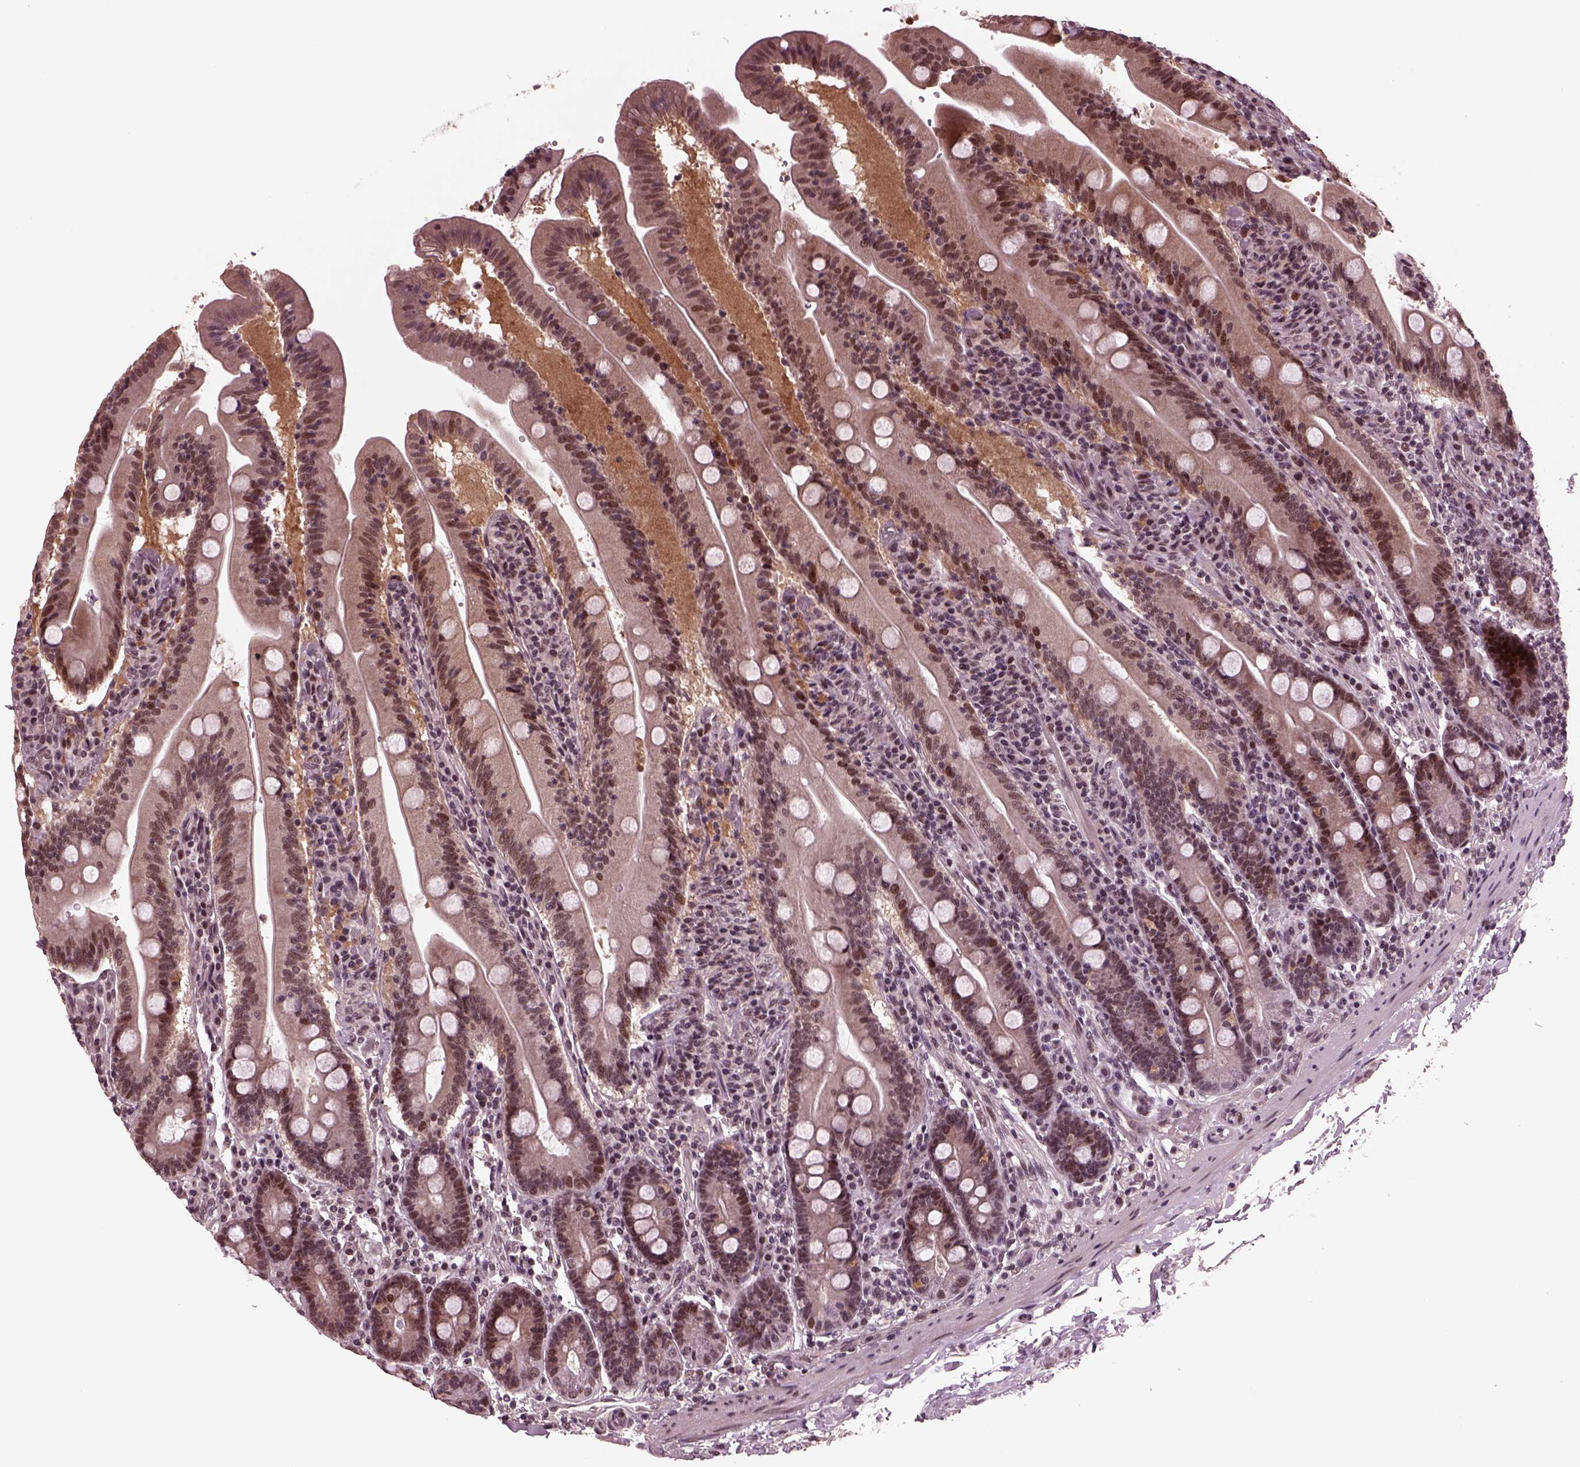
{"staining": {"intensity": "moderate", "quantity": "25%-75%", "location": "cytoplasmic/membranous,nuclear"}, "tissue": "small intestine", "cell_type": "Glandular cells", "image_type": "normal", "snomed": [{"axis": "morphology", "description": "Normal tissue, NOS"}, {"axis": "topography", "description": "Small intestine"}], "caption": "This is a histology image of immunohistochemistry (IHC) staining of unremarkable small intestine, which shows moderate expression in the cytoplasmic/membranous,nuclear of glandular cells.", "gene": "NAP1L5", "patient": {"sex": "male", "age": 37}}